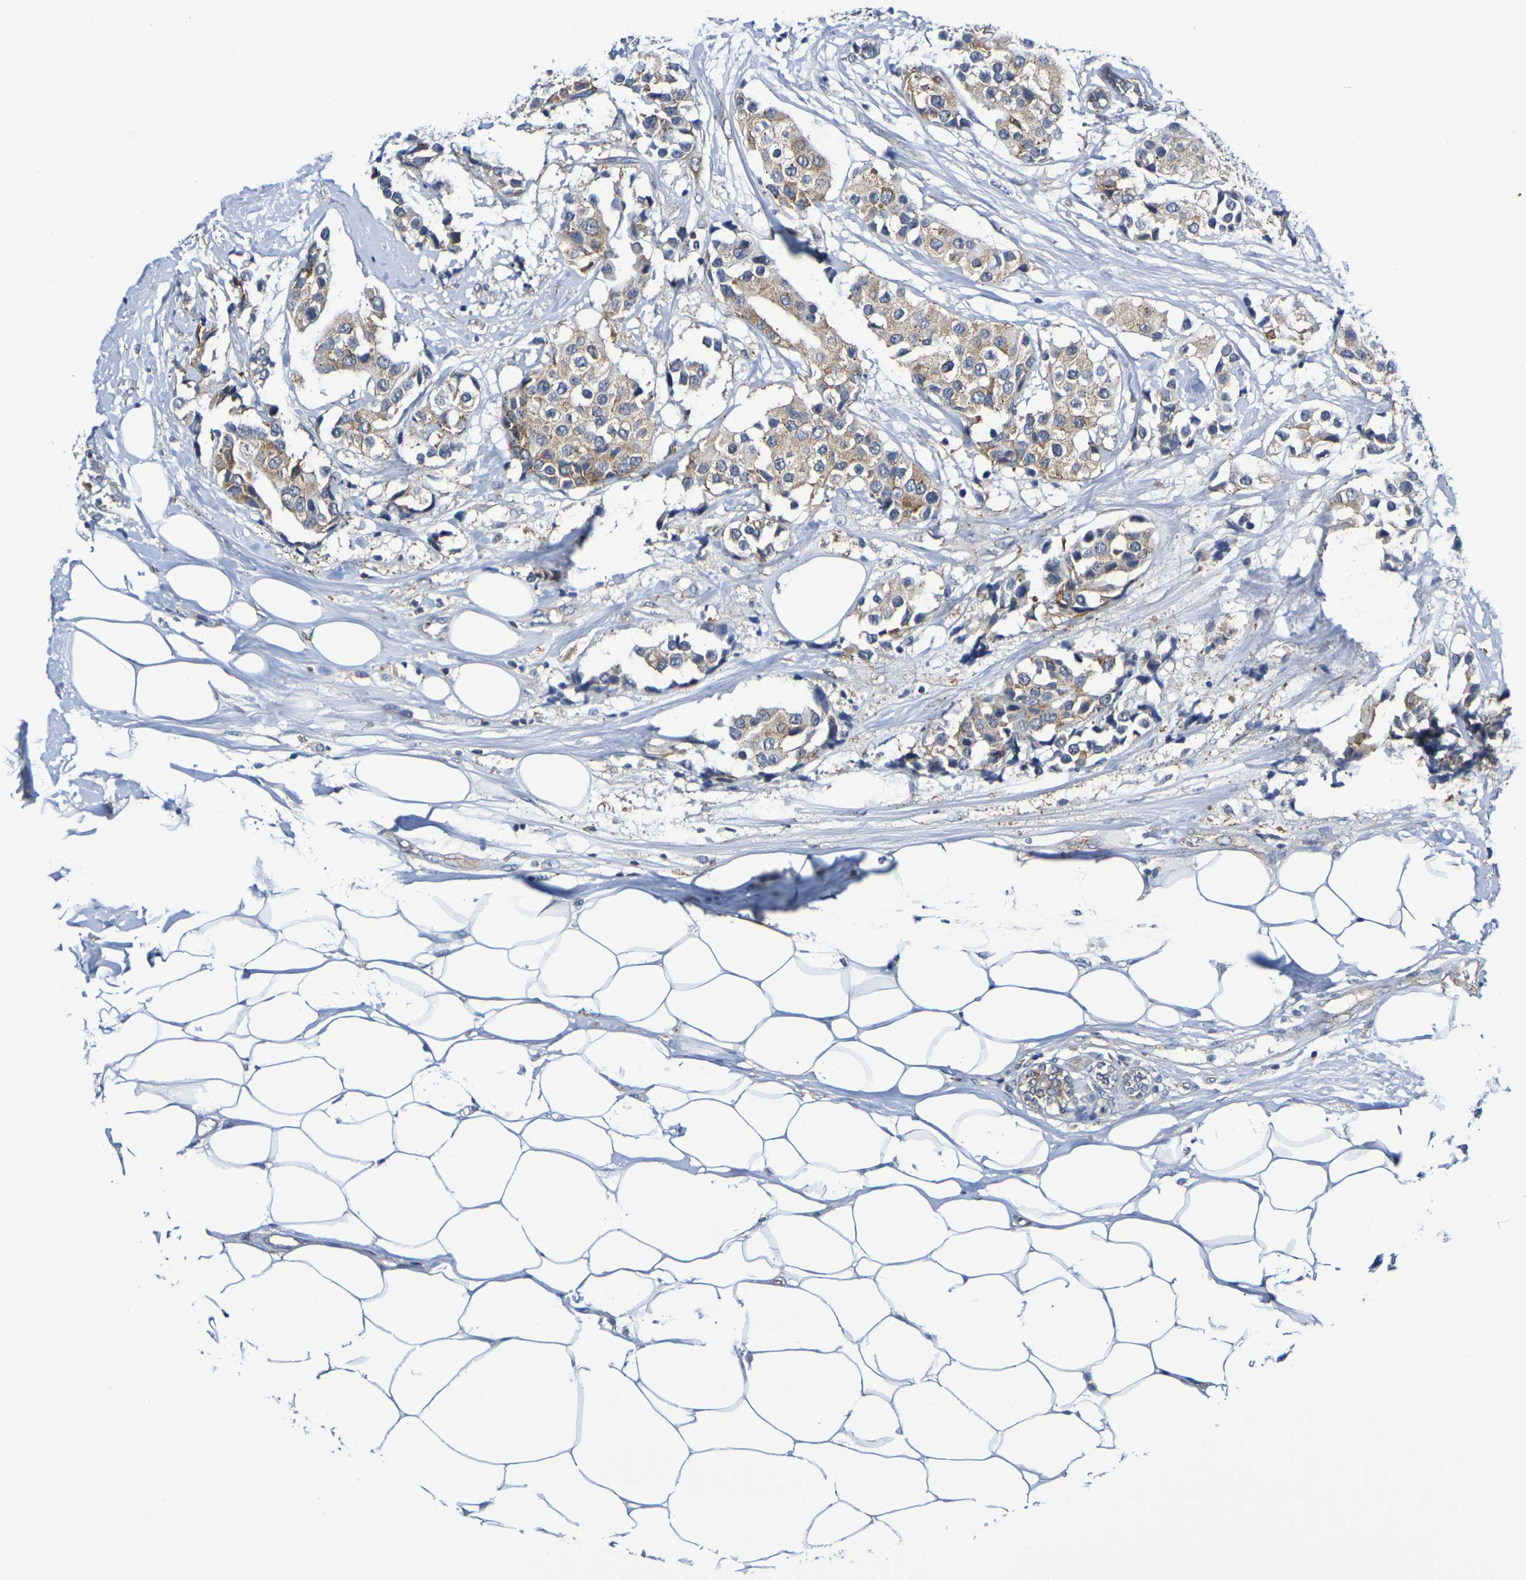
{"staining": {"intensity": "moderate", "quantity": ">75%", "location": "cytoplasmic/membranous"}, "tissue": "breast cancer", "cell_type": "Tumor cells", "image_type": "cancer", "snomed": [{"axis": "morphology", "description": "Normal tissue, NOS"}, {"axis": "morphology", "description": "Duct carcinoma"}, {"axis": "topography", "description": "Breast"}], "caption": "Human infiltrating ductal carcinoma (breast) stained with a protein marker shows moderate staining in tumor cells.", "gene": "CHRNB1", "patient": {"sex": "female", "age": 39}}